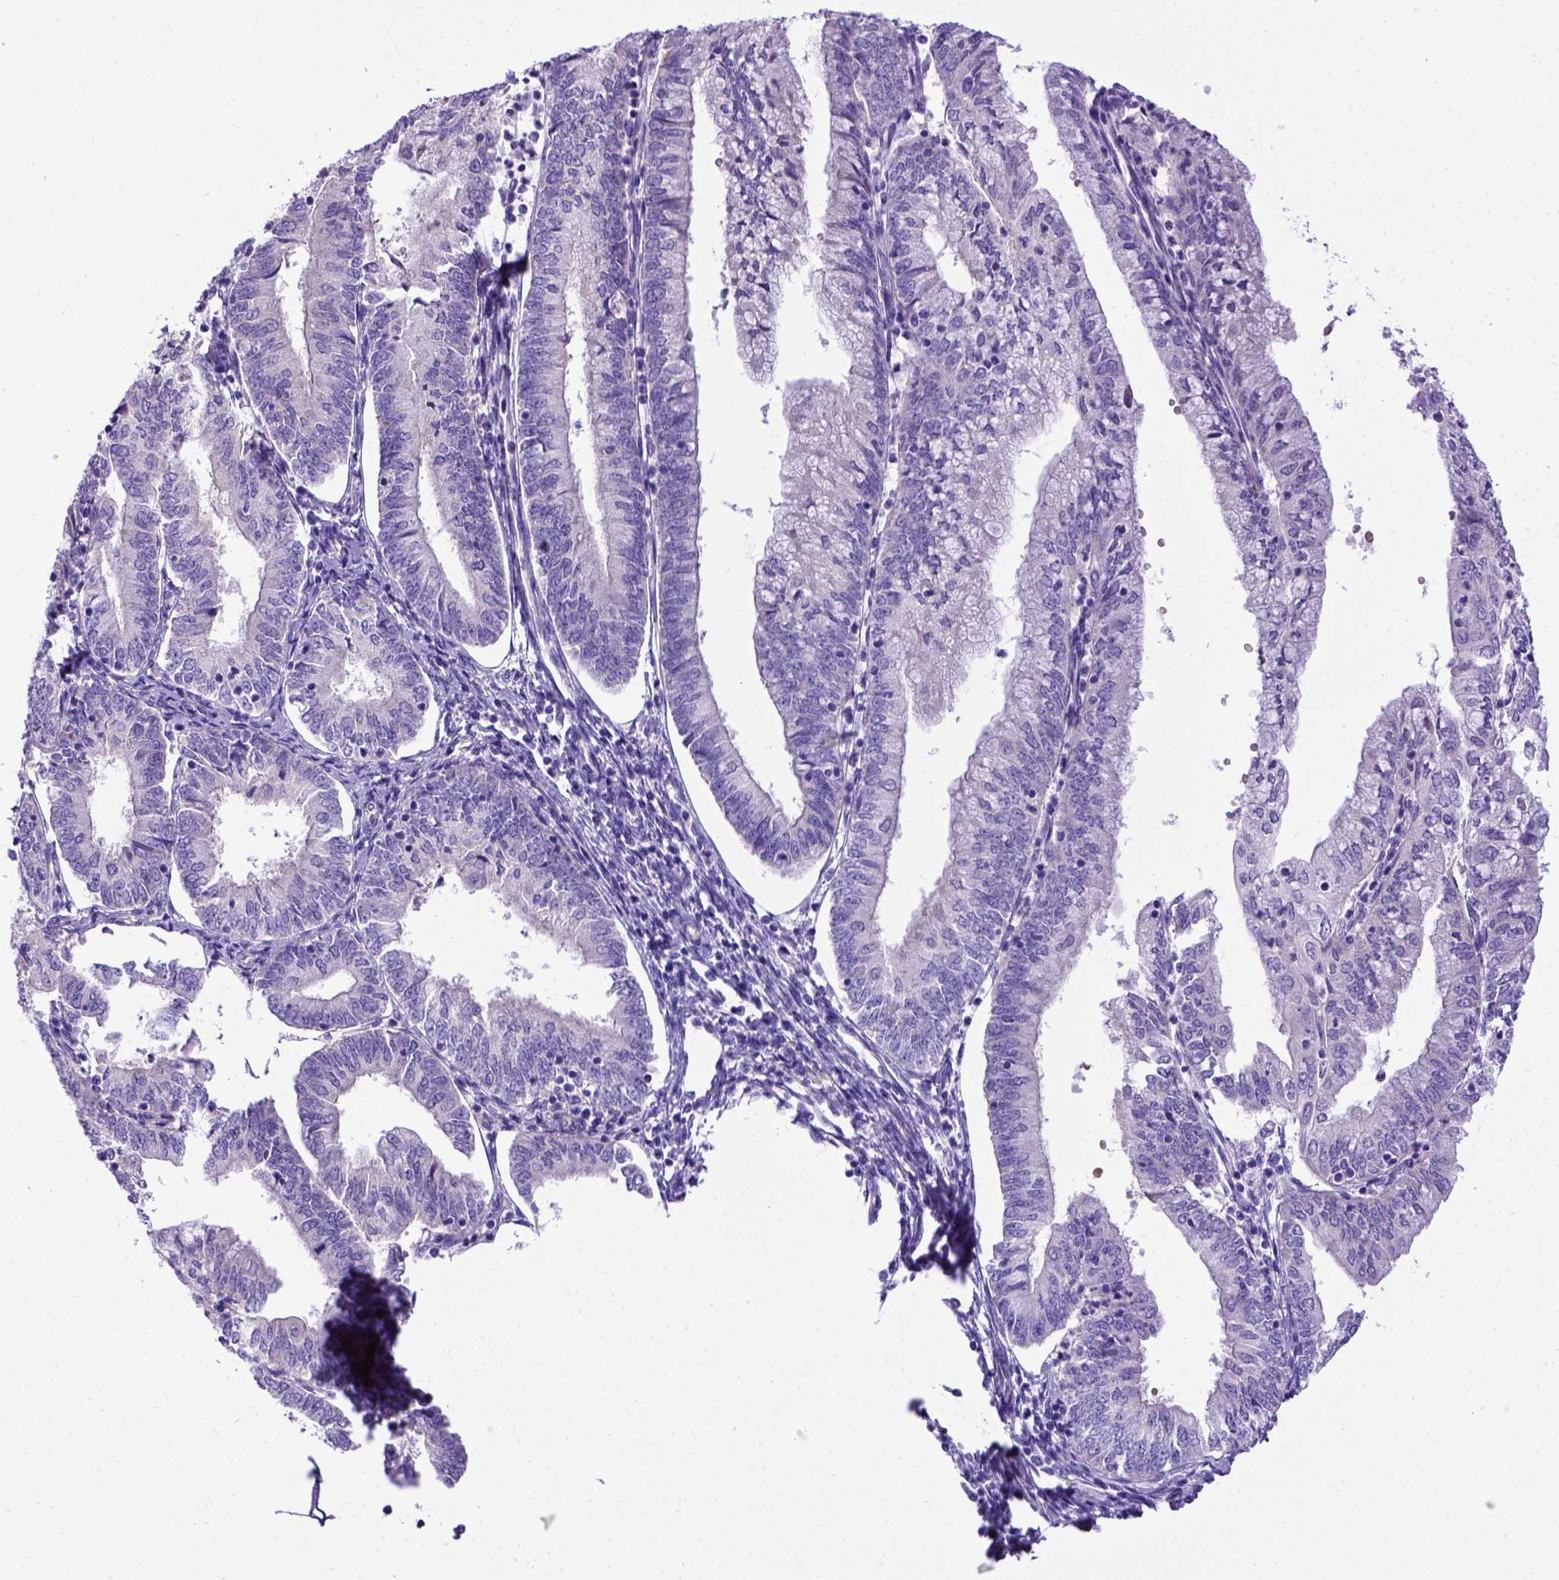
{"staining": {"intensity": "negative", "quantity": "none", "location": "none"}, "tissue": "endometrial cancer", "cell_type": "Tumor cells", "image_type": "cancer", "snomed": [{"axis": "morphology", "description": "Adenocarcinoma, NOS"}, {"axis": "topography", "description": "Endometrium"}], "caption": "An IHC image of endometrial cancer (adenocarcinoma) is shown. There is no staining in tumor cells of endometrial cancer (adenocarcinoma).", "gene": "ADAM12", "patient": {"sex": "female", "age": 55}}